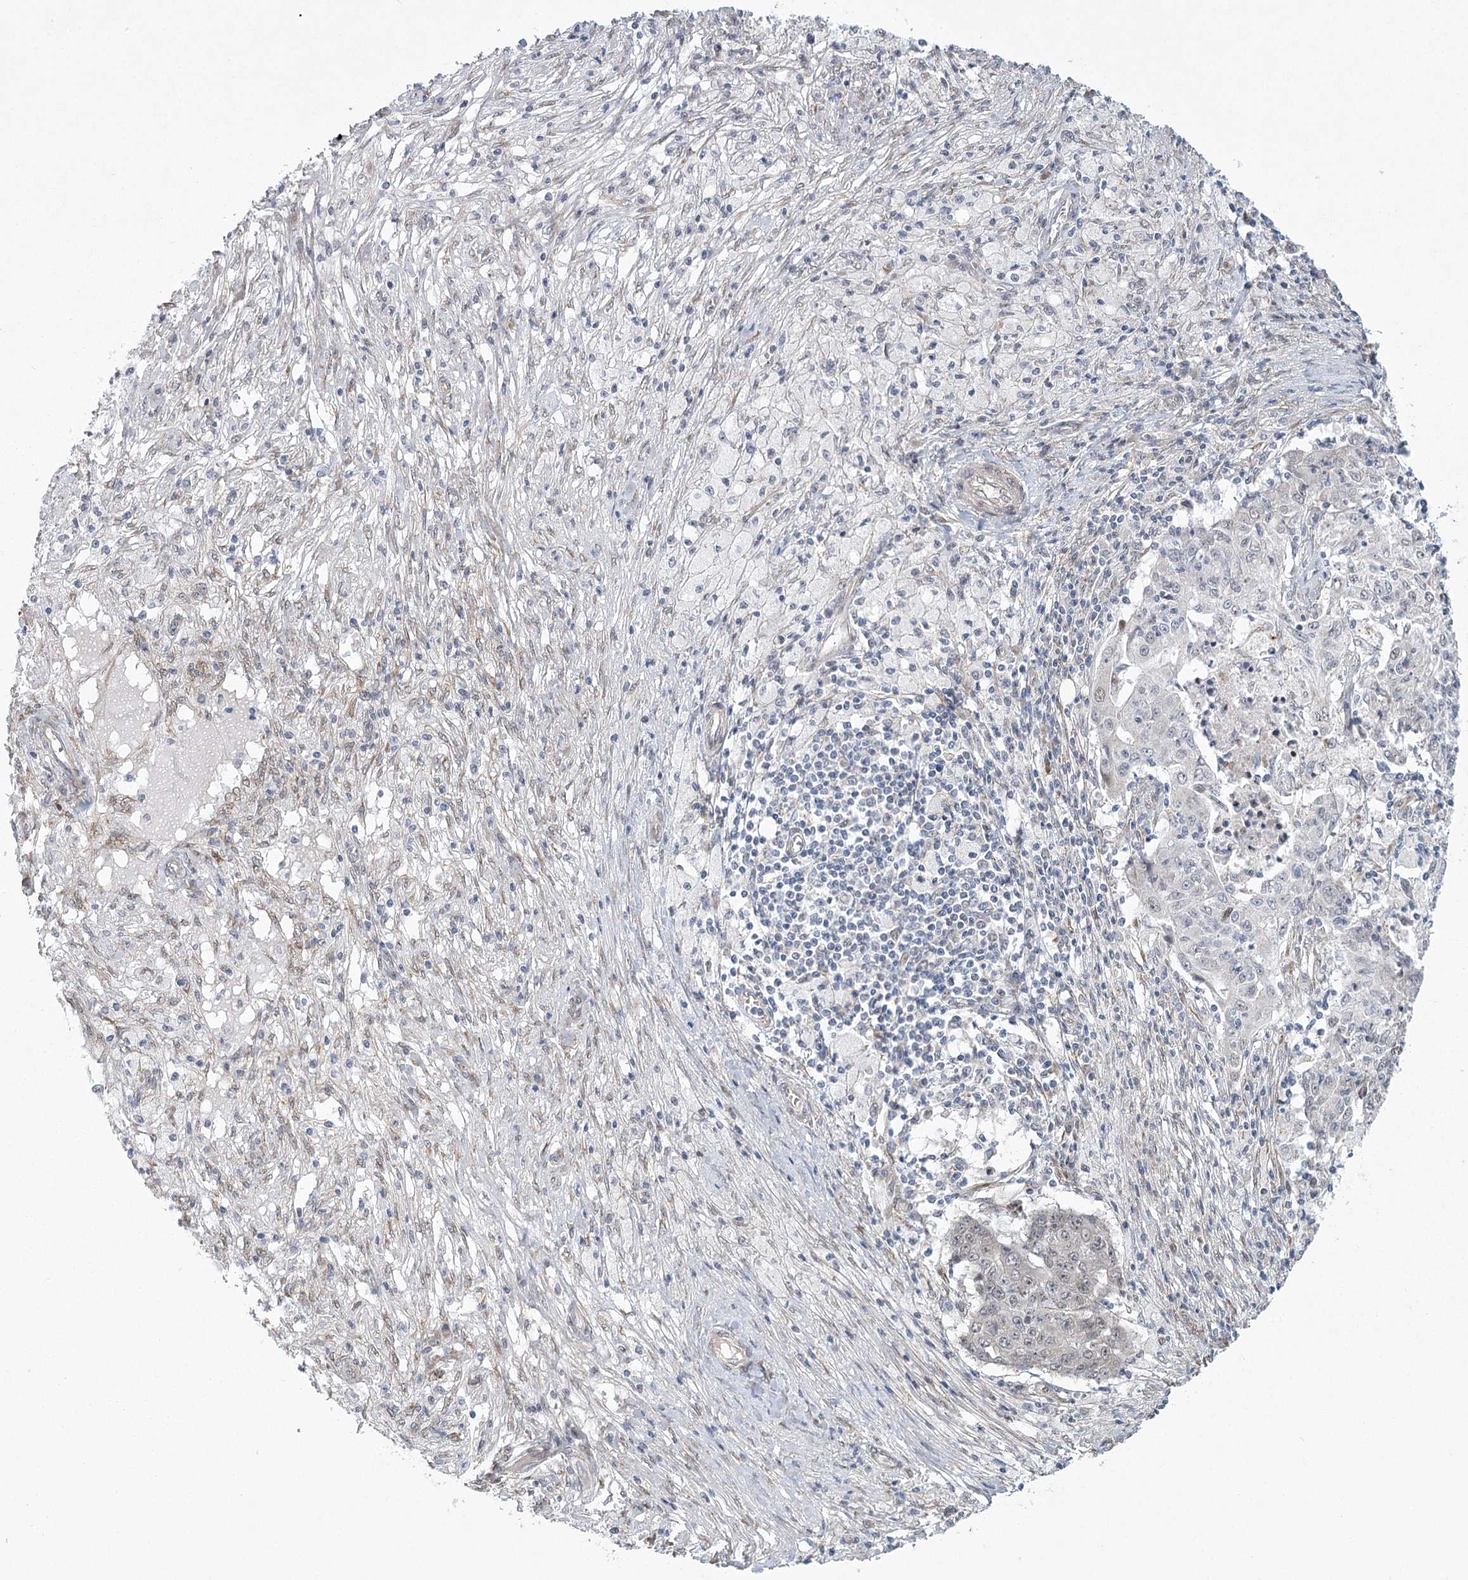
{"staining": {"intensity": "negative", "quantity": "none", "location": "none"}, "tissue": "ovarian cancer", "cell_type": "Tumor cells", "image_type": "cancer", "snomed": [{"axis": "morphology", "description": "Carcinoma, endometroid"}, {"axis": "topography", "description": "Ovary"}], "caption": "Immunohistochemical staining of ovarian endometroid carcinoma displays no significant positivity in tumor cells.", "gene": "MED28", "patient": {"sex": "female", "age": 42}}